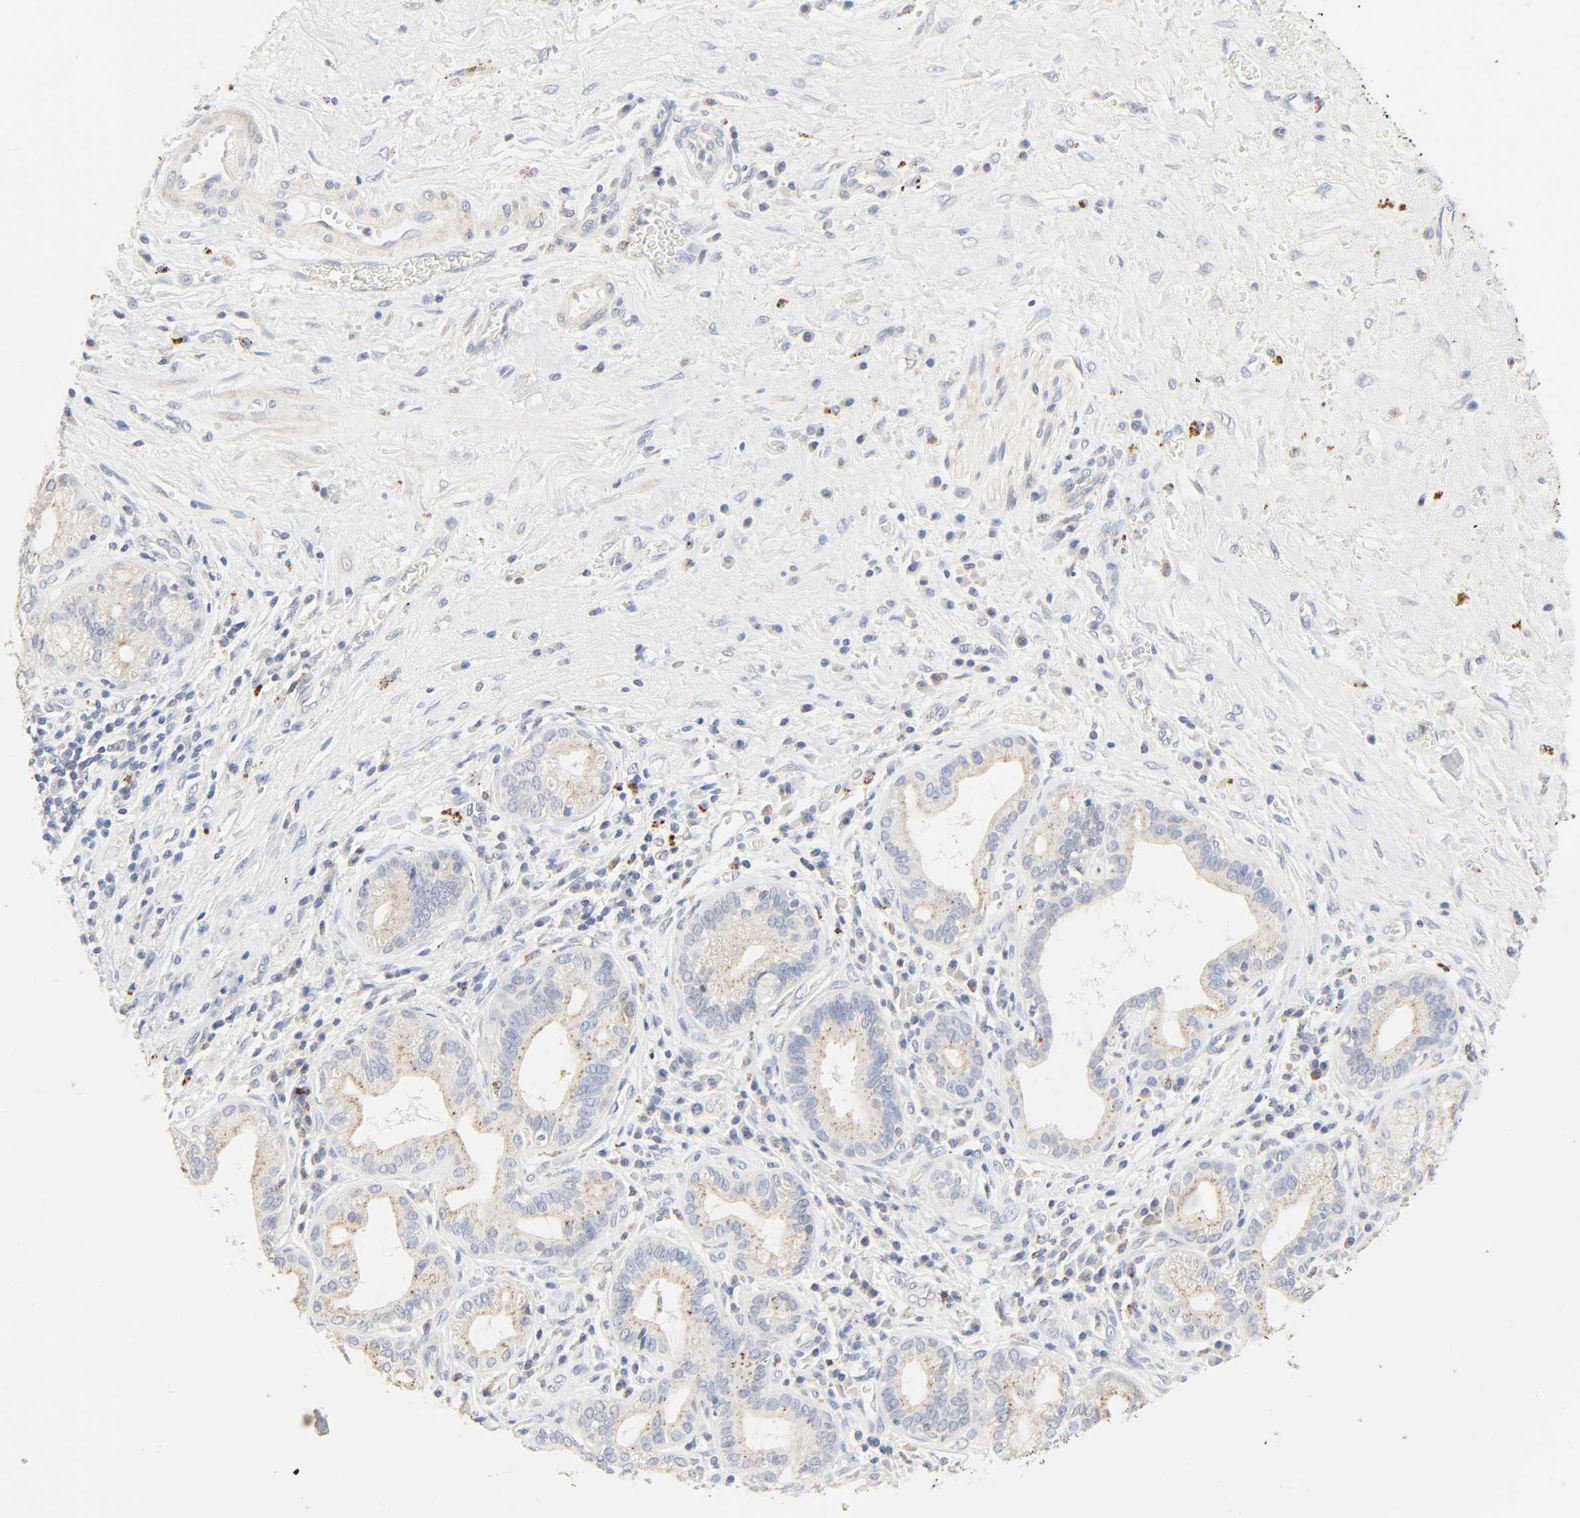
{"staining": {"intensity": "weak", "quantity": "25%-75%", "location": "cytoplasmic/membranous"}, "tissue": "pancreatic cancer", "cell_type": "Tumor cells", "image_type": "cancer", "snomed": [{"axis": "morphology", "description": "Adenocarcinoma, NOS"}, {"axis": "topography", "description": "Pancreas"}], "caption": "Human pancreatic cancer (adenocarcinoma) stained for a protein (brown) demonstrates weak cytoplasmic/membranous positive positivity in approximately 25%-75% of tumor cells.", "gene": "CAMK2A", "patient": {"sex": "female", "age": 73}}